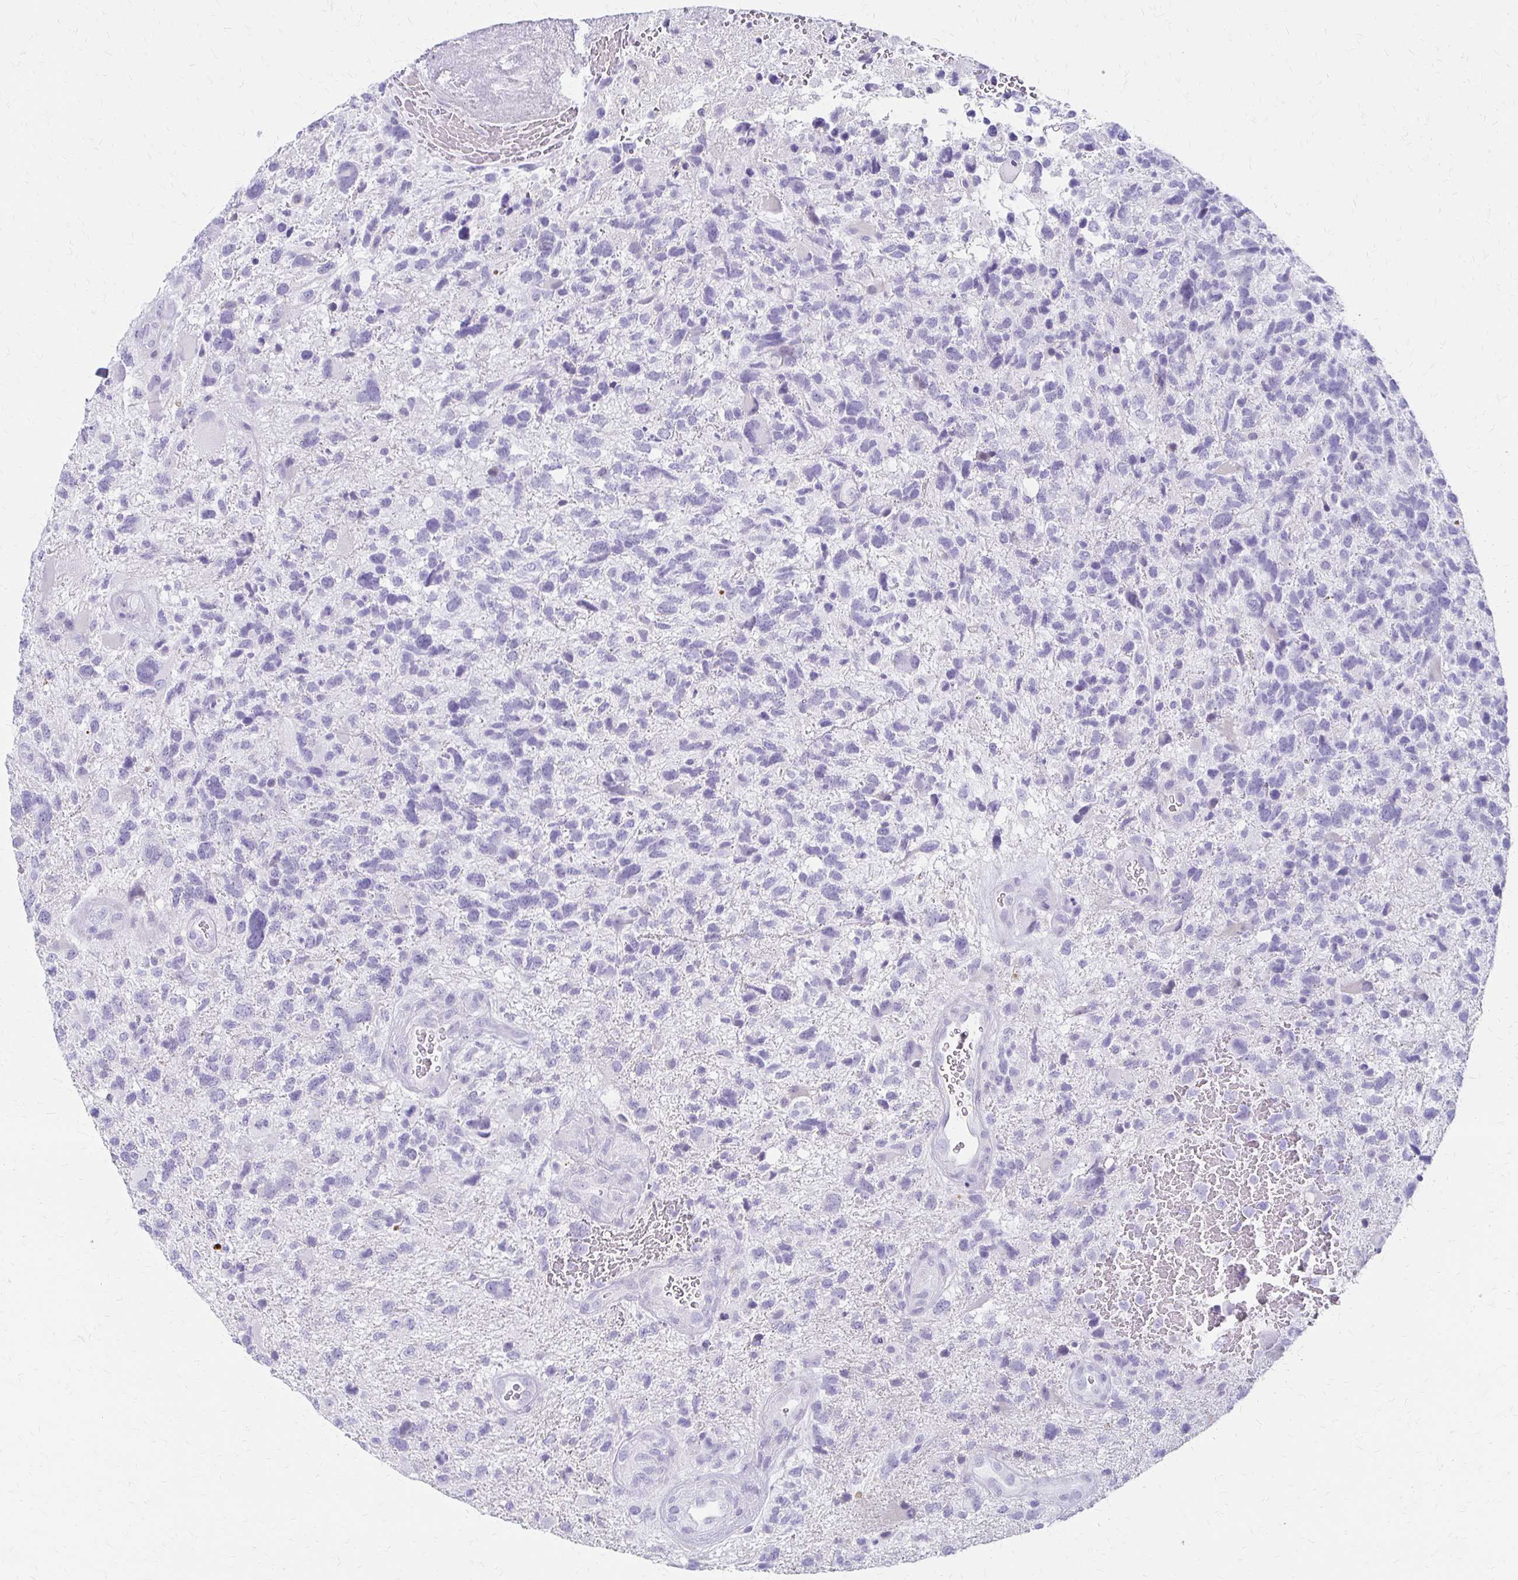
{"staining": {"intensity": "negative", "quantity": "none", "location": "none"}, "tissue": "glioma", "cell_type": "Tumor cells", "image_type": "cancer", "snomed": [{"axis": "morphology", "description": "Glioma, malignant, High grade"}, {"axis": "topography", "description": "Brain"}], "caption": "This histopathology image is of glioma stained with immunohistochemistry (IHC) to label a protein in brown with the nuclei are counter-stained blue. There is no positivity in tumor cells.", "gene": "IVL", "patient": {"sex": "female", "age": 71}}